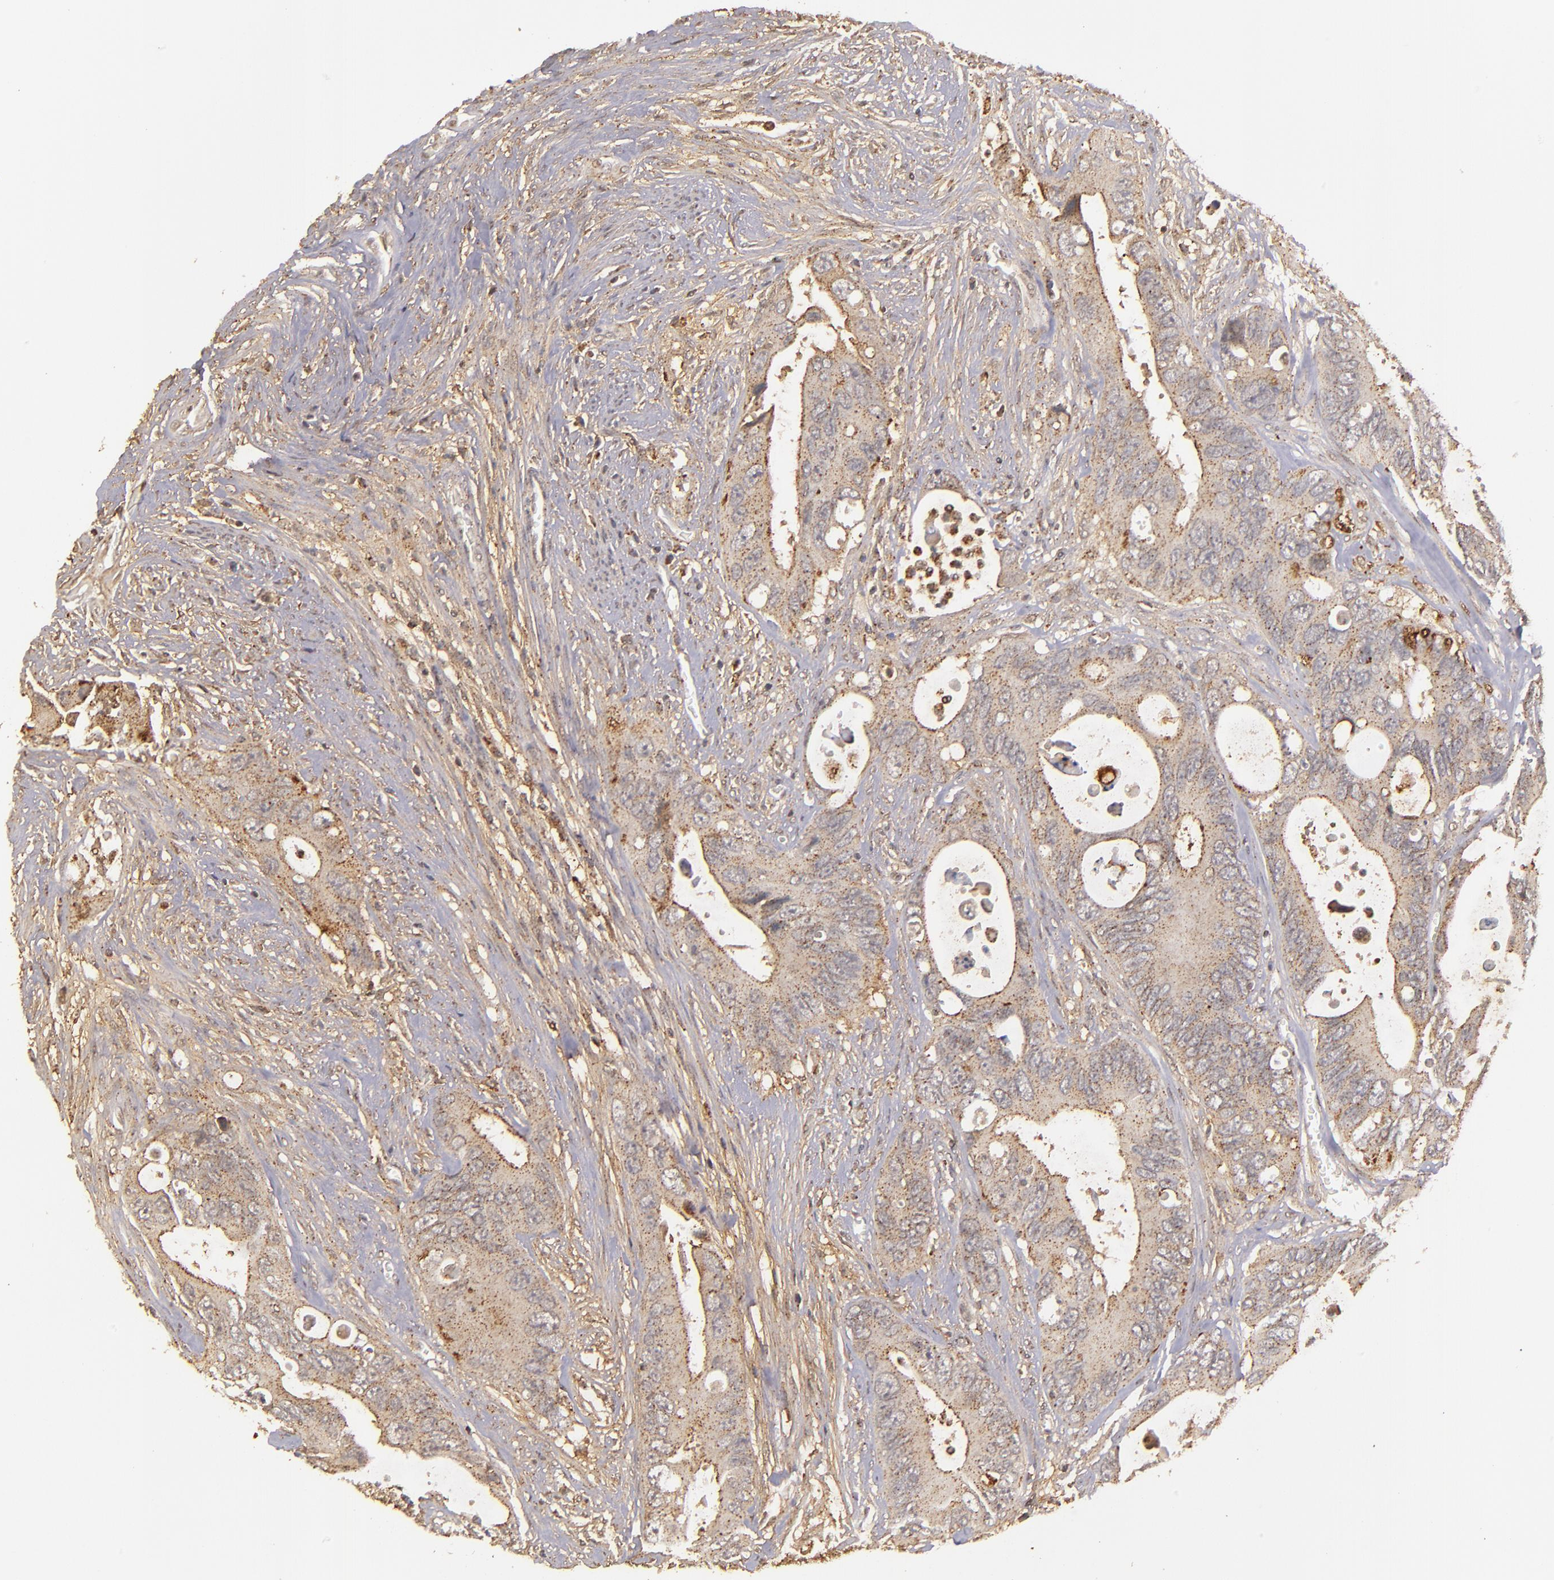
{"staining": {"intensity": "moderate", "quantity": ">75%", "location": "cytoplasmic/membranous"}, "tissue": "colorectal cancer", "cell_type": "Tumor cells", "image_type": "cancer", "snomed": [{"axis": "morphology", "description": "Adenocarcinoma, NOS"}, {"axis": "topography", "description": "Rectum"}], "caption": "Colorectal adenocarcinoma was stained to show a protein in brown. There is medium levels of moderate cytoplasmic/membranous positivity in approximately >75% of tumor cells.", "gene": "ZFYVE1", "patient": {"sex": "male", "age": 70}}